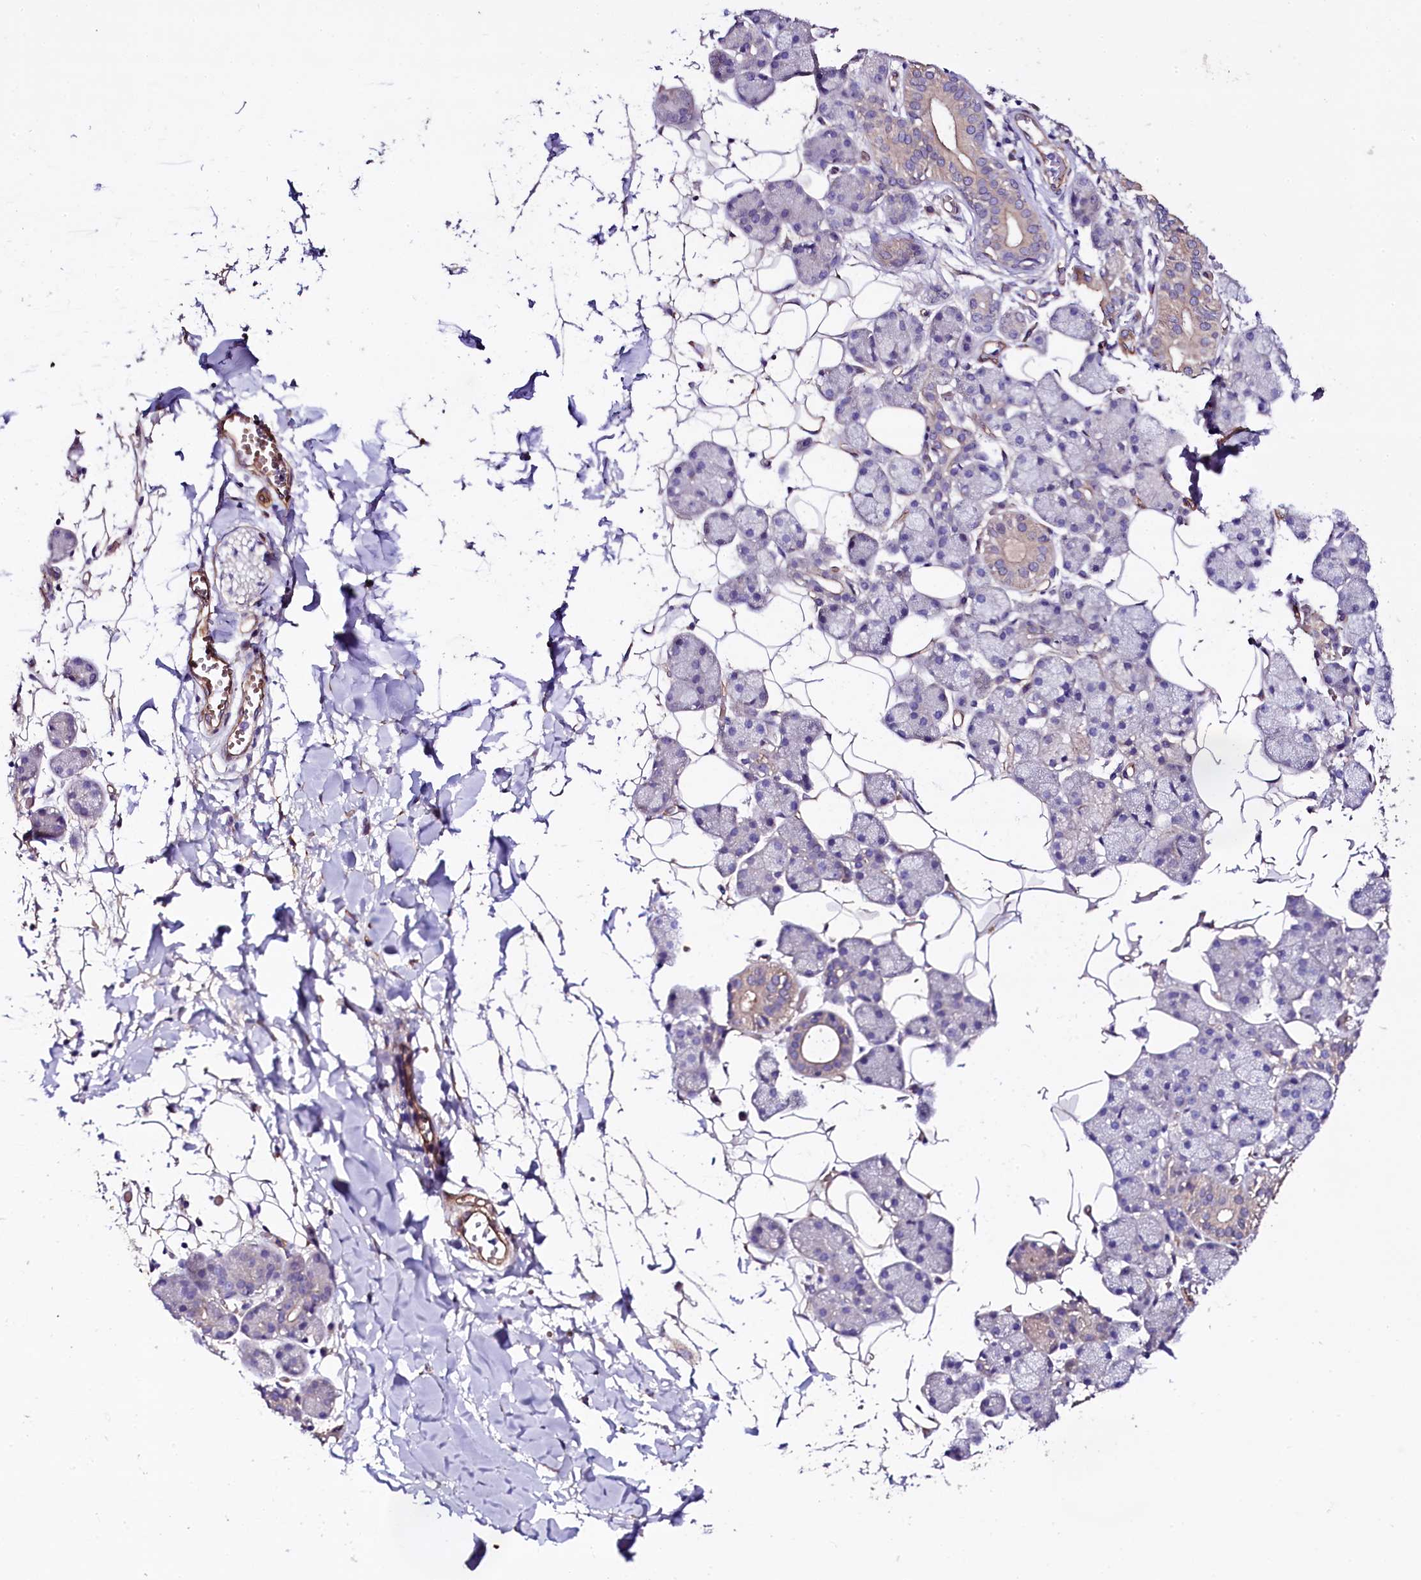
{"staining": {"intensity": "weak", "quantity": "<25%", "location": "cytoplasmic/membranous"}, "tissue": "salivary gland", "cell_type": "Glandular cells", "image_type": "normal", "snomed": [{"axis": "morphology", "description": "Normal tissue, NOS"}, {"axis": "topography", "description": "Salivary gland"}], "caption": "Immunohistochemistry image of normal salivary gland: salivary gland stained with DAB (3,3'-diaminobenzidine) exhibits no significant protein positivity in glandular cells.", "gene": "MEX3C", "patient": {"sex": "female", "age": 33}}